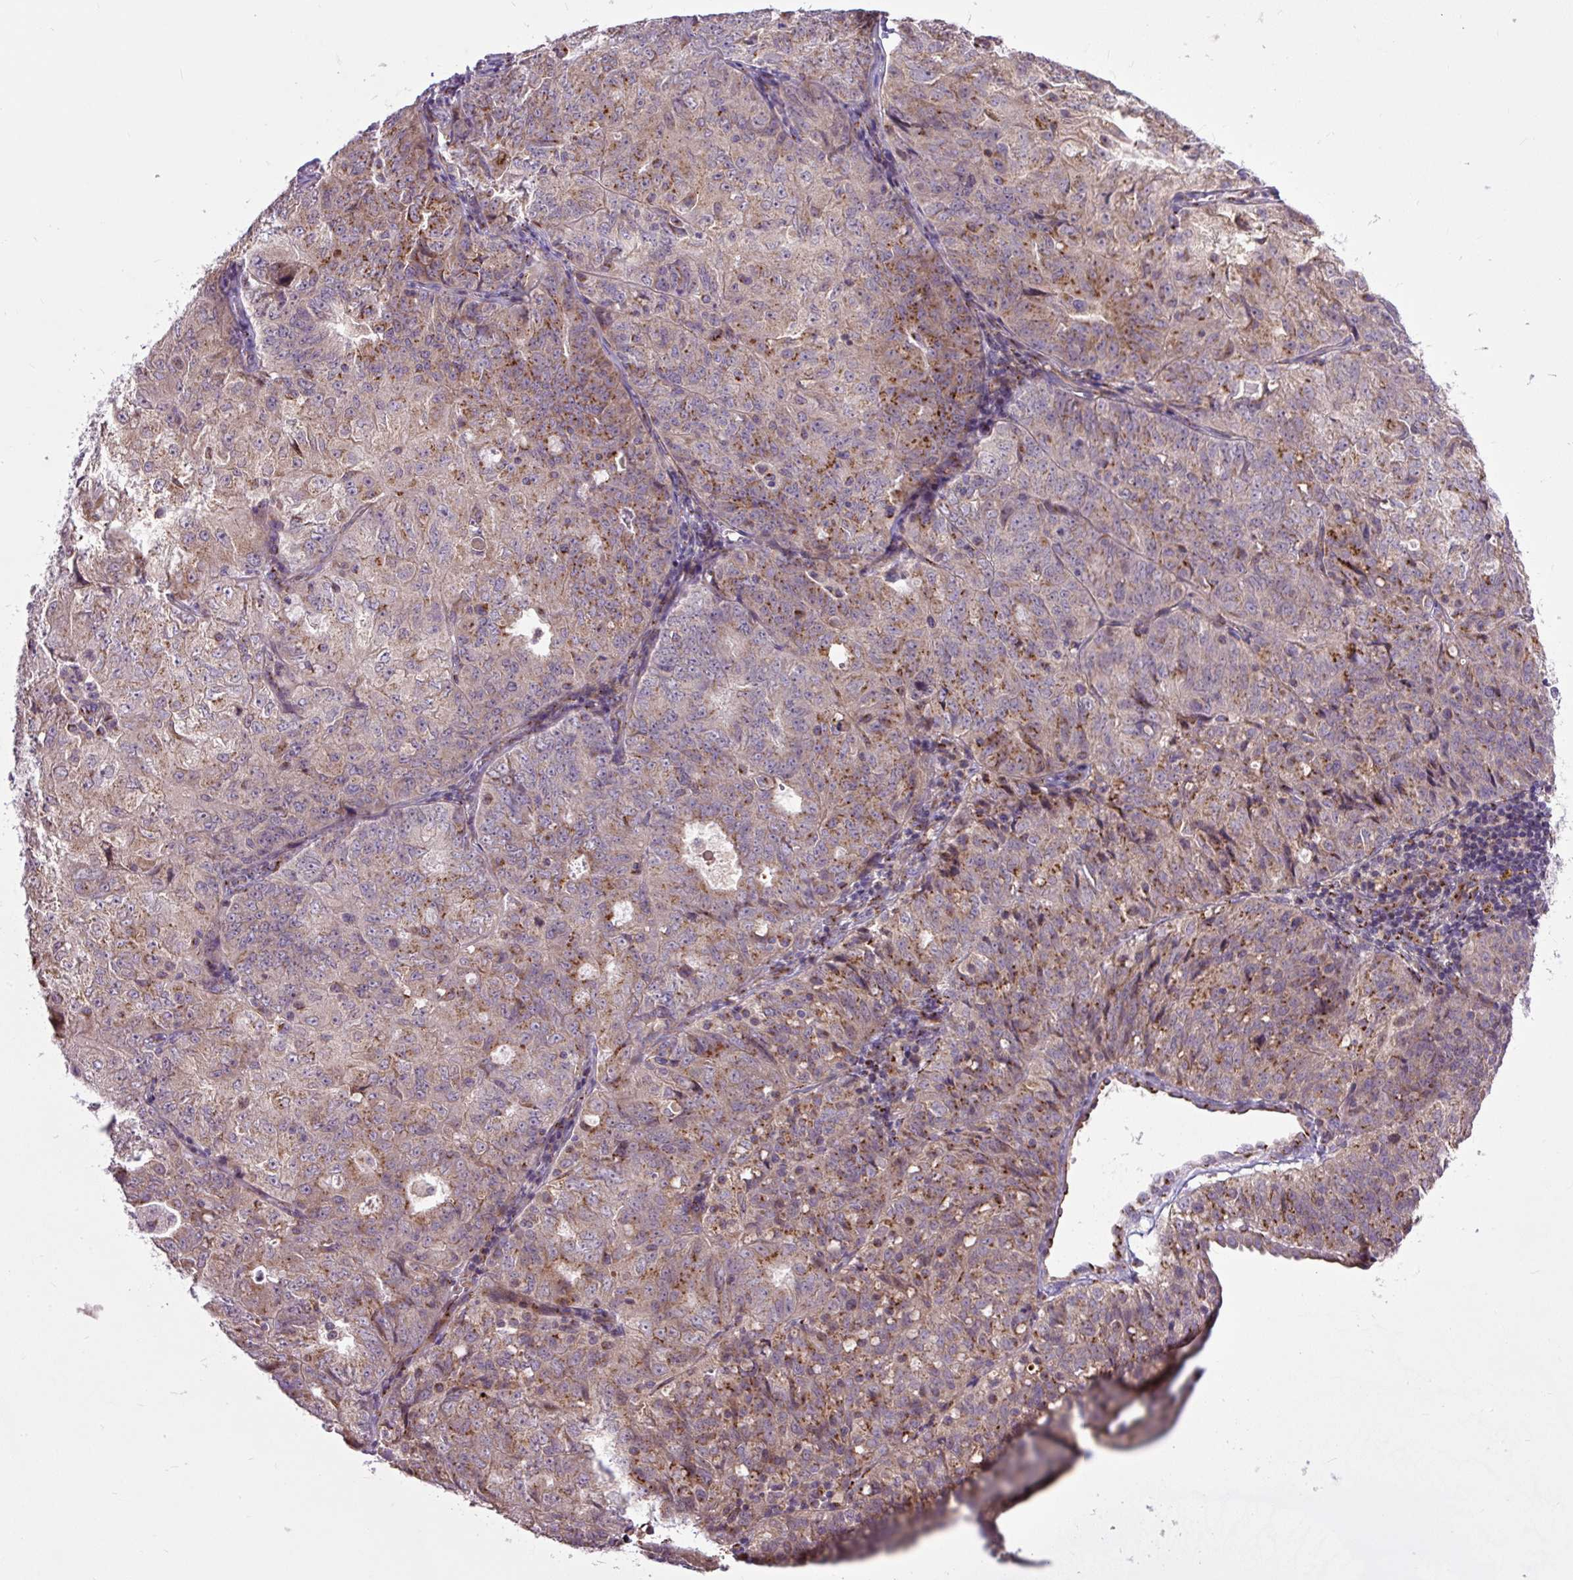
{"staining": {"intensity": "moderate", "quantity": "25%-75%", "location": "cytoplasmic/membranous"}, "tissue": "endometrial cancer", "cell_type": "Tumor cells", "image_type": "cancer", "snomed": [{"axis": "morphology", "description": "Adenocarcinoma, NOS"}, {"axis": "topography", "description": "Endometrium"}], "caption": "There is medium levels of moderate cytoplasmic/membranous staining in tumor cells of endometrial cancer (adenocarcinoma), as demonstrated by immunohistochemical staining (brown color).", "gene": "MSMP", "patient": {"sex": "female", "age": 61}}